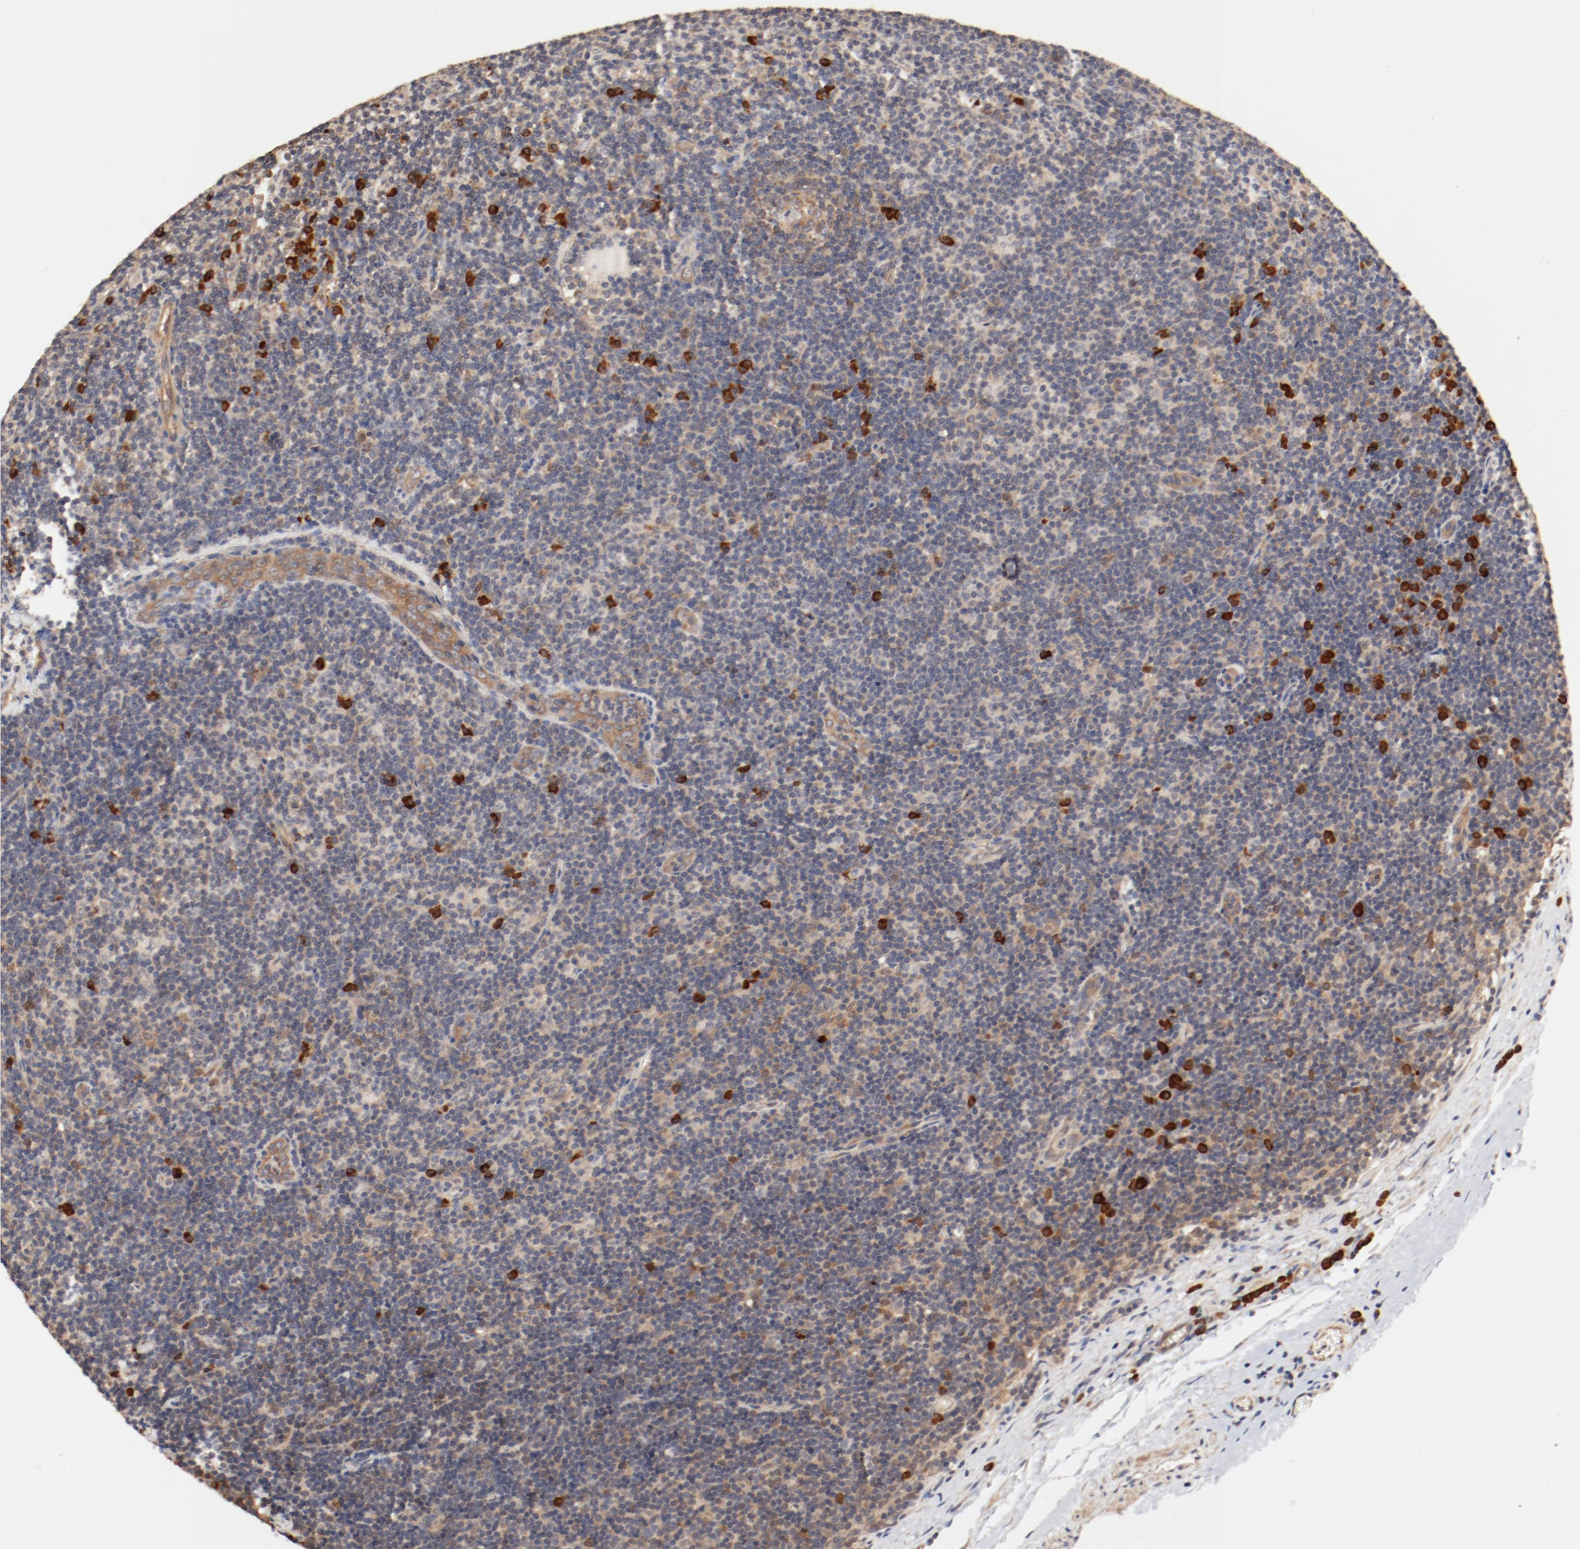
{"staining": {"intensity": "weak", "quantity": "25%-75%", "location": "cytoplasmic/membranous"}, "tissue": "lymphoma", "cell_type": "Tumor cells", "image_type": "cancer", "snomed": [{"axis": "morphology", "description": "Malignant lymphoma, non-Hodgkin's type, Low grade"}, {"axis": "topography", "description": "Lymph node"}], "caption": "This image displays lymphoma stained with immunohistochemistry (IHC) to label a protein in brown. The cytoplasmic/membranous of tumor cells show weak positivity for the protein. Nuclei are counter-stained blue.", "gene": "UBE2J1", "patient": {"sex": "male", "age": 70}}